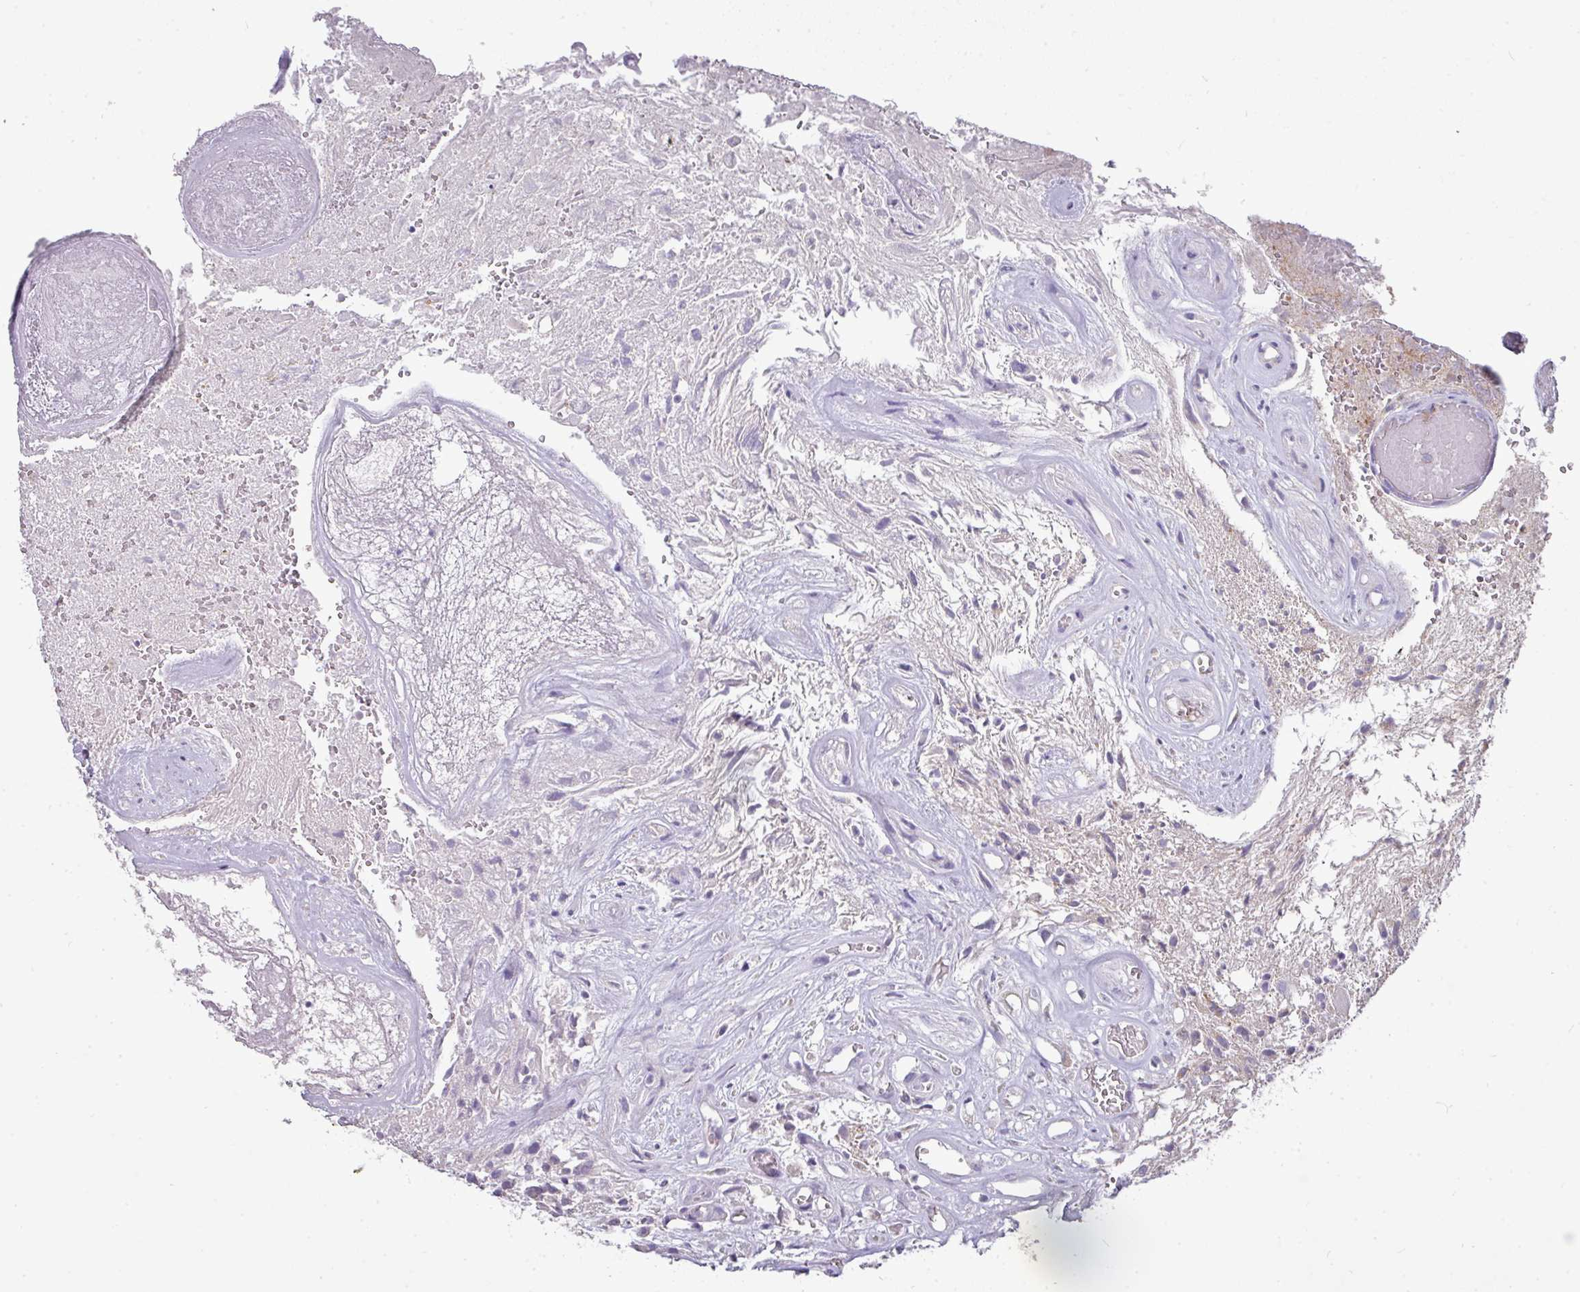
{"staining": {"intensity": "weak", "quantity": "<25%", "location": "cytoplasmic/membranous"}, "tissue": "glioma", "cell_type": "Tumor cells", "image_type": "cancer", "snomed": [{"axis": "morphology", "description": "Glioma, malignant, High grade"}, {"axis": "topography", "description": "Brain"}], "caption": "Immunohistochemistry (IHC) micrograph of neoplastic tissue: human malignant high-grade glioma stained with DAB (3,3'-diaminobenzidine) exhibits no significant protein staining in tumor cells.", "gene": "TRAPPC1", "patient": {"sex": "male", "age": 56}}